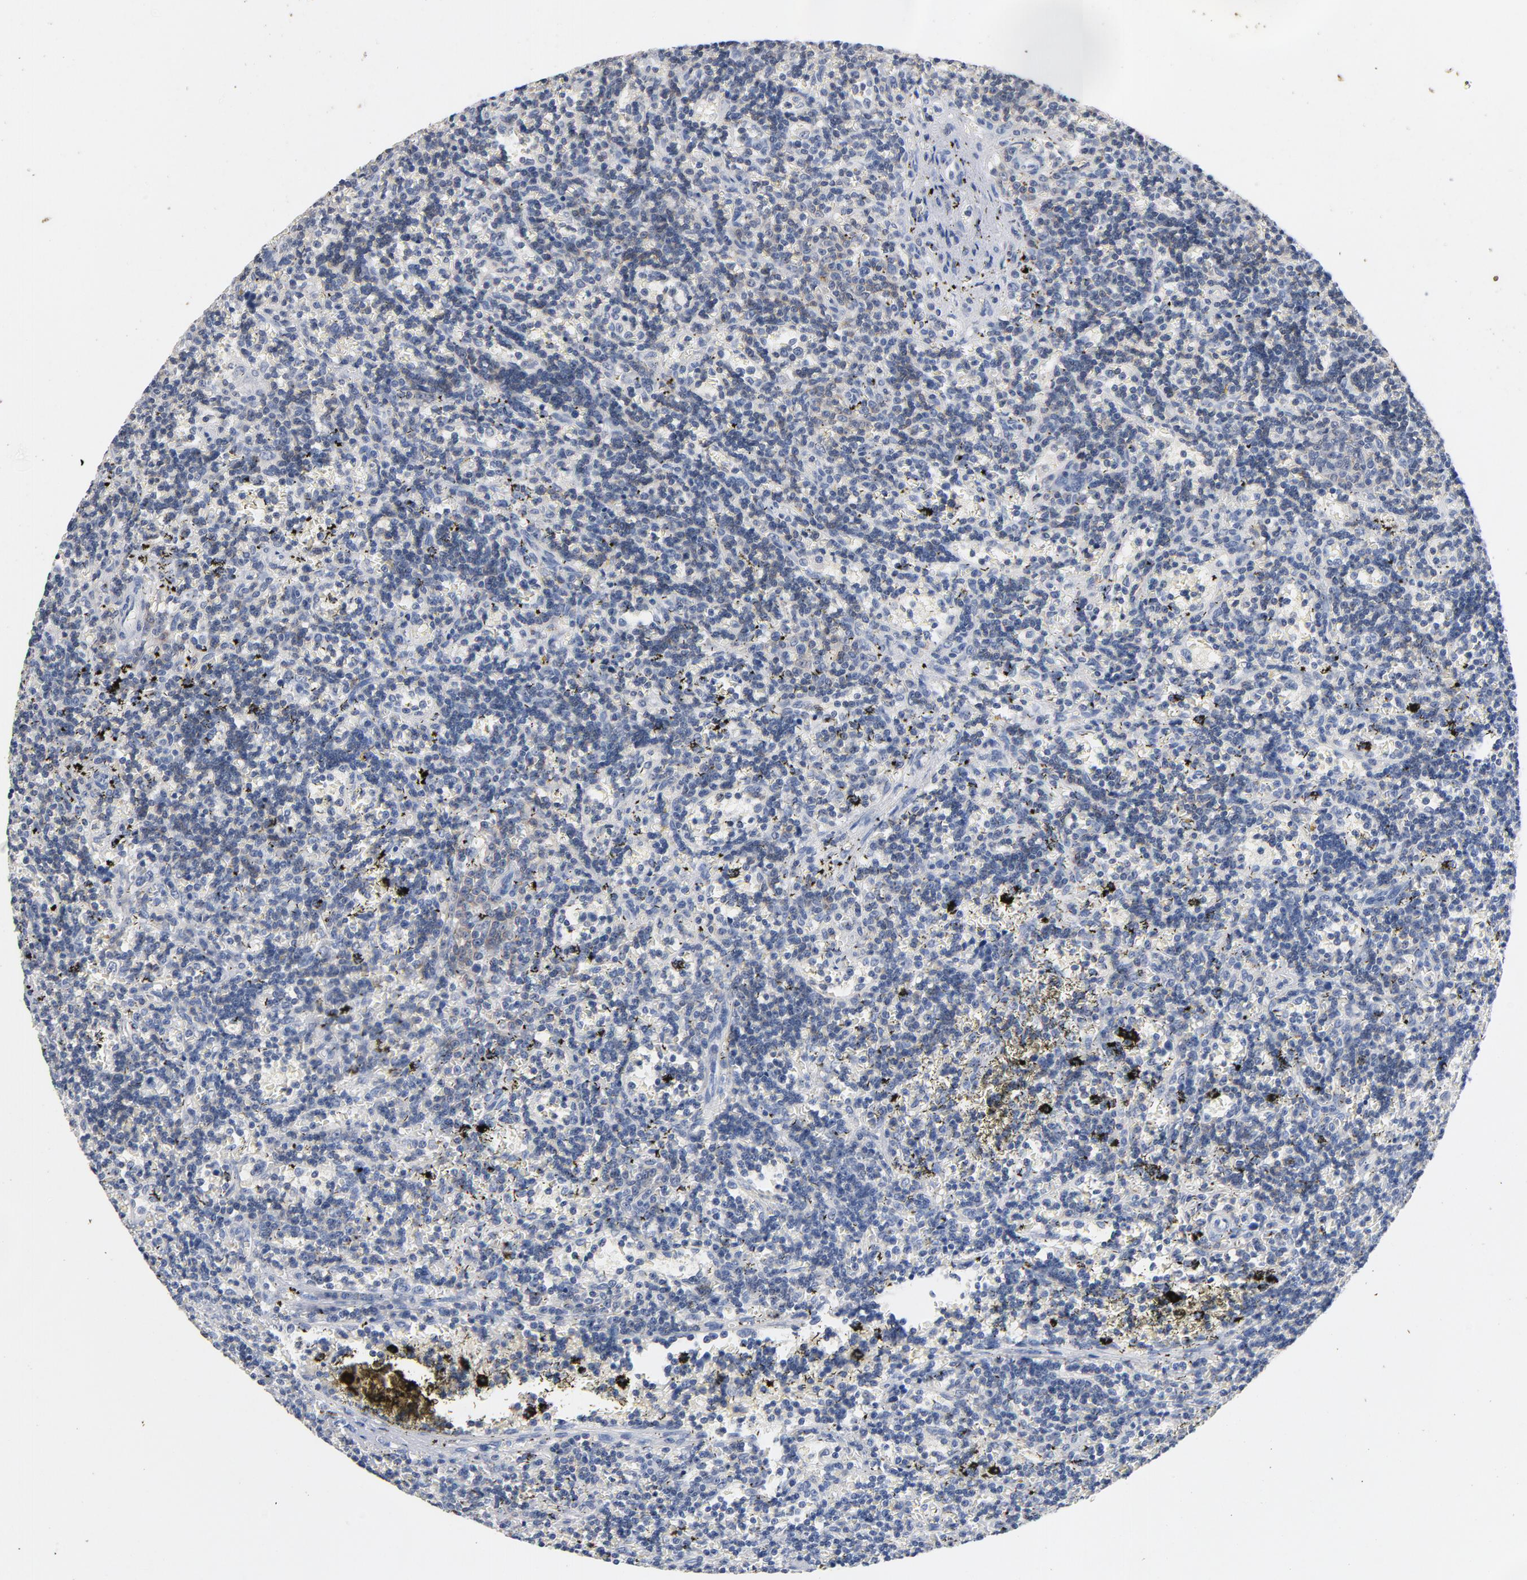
{"staining": {"intensity": "weak", "quantity": "25%-75%", "location": "cytoplasmic/membranous"}, "tissue": "lymphoma", "cell_type": "Tumor cells", "image_type": "cancer", "snomed": [{"axis": "morphology", "description": "Malignant lymphoma, non-Hodgkin's type, Low grade"}, {"axis": "topography", "description": "Spleen"}], "caption": "A brown stain labels weak cytoplasmic/membranous positivity of a protein in malignant lymphoma, non-Hodgkin's type (low-grade) tumor cells. The staining was performed using DAB to visualize the protein expression in brown, while the nuclei were stained in blue with hematoxylin (Magnification: 20x).", "gene": "ZCCHC13", "patient": {"sex": "male", "age": 60}}